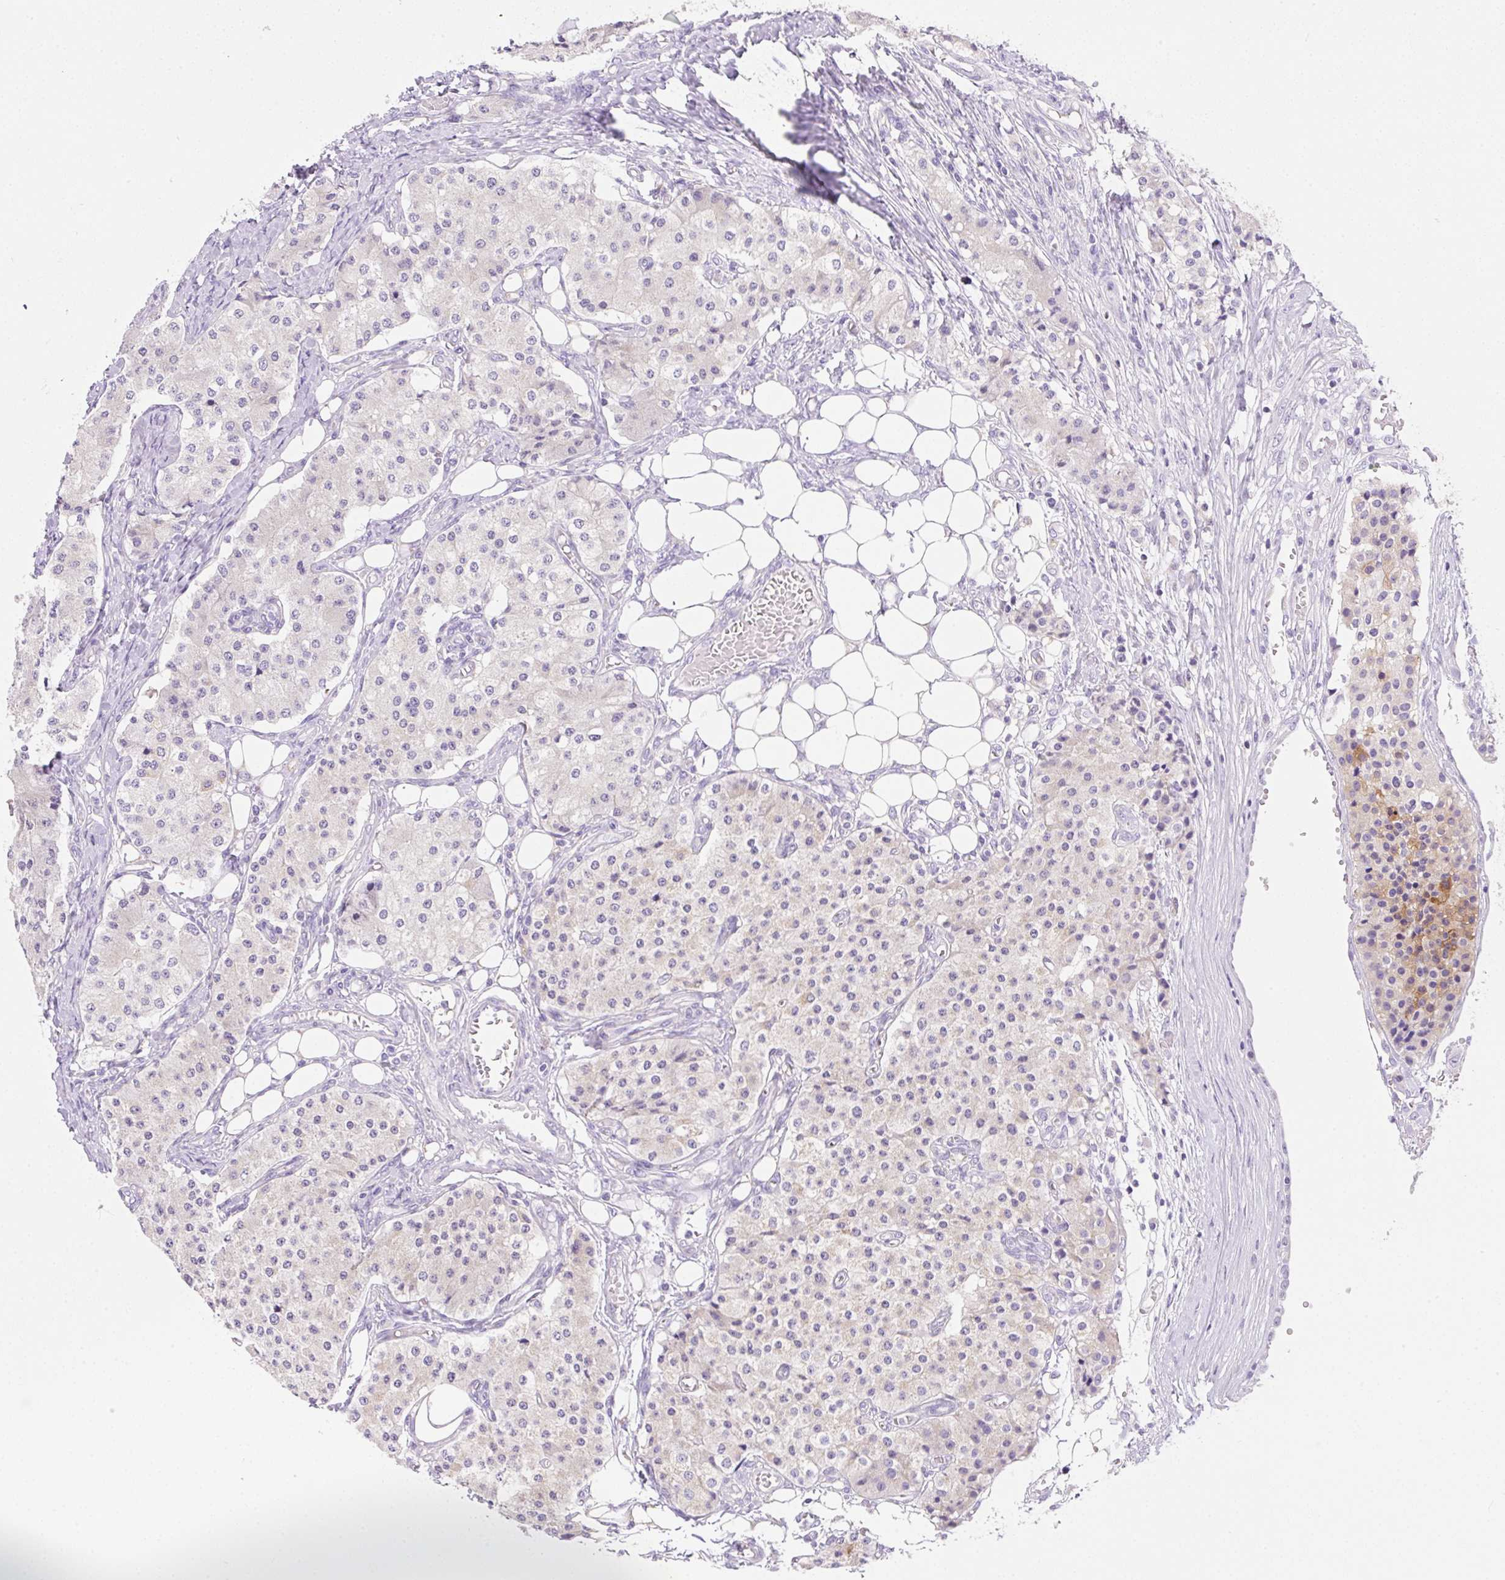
{"staining": {"intensity": "moderate", "quantity": "<25%", "location": "cytoplasmic/membranous"}, "tissue": "carcinoid", "cell_type": "Tumor cells", "image_type": "cancer", "snomed": [{"axis": "morphology", "description": "Carcinoid, malignant, NOS"}, {"axis": "topography", "description": "Colon"}], "caption": "Carcinoid stained with a brown dye exhibits moderate cytoplasmic/membranous positive staining in approximately <25% of tumor cells.", "gene": "NDST3", "patient": {"sex": "female", "age": 52}}